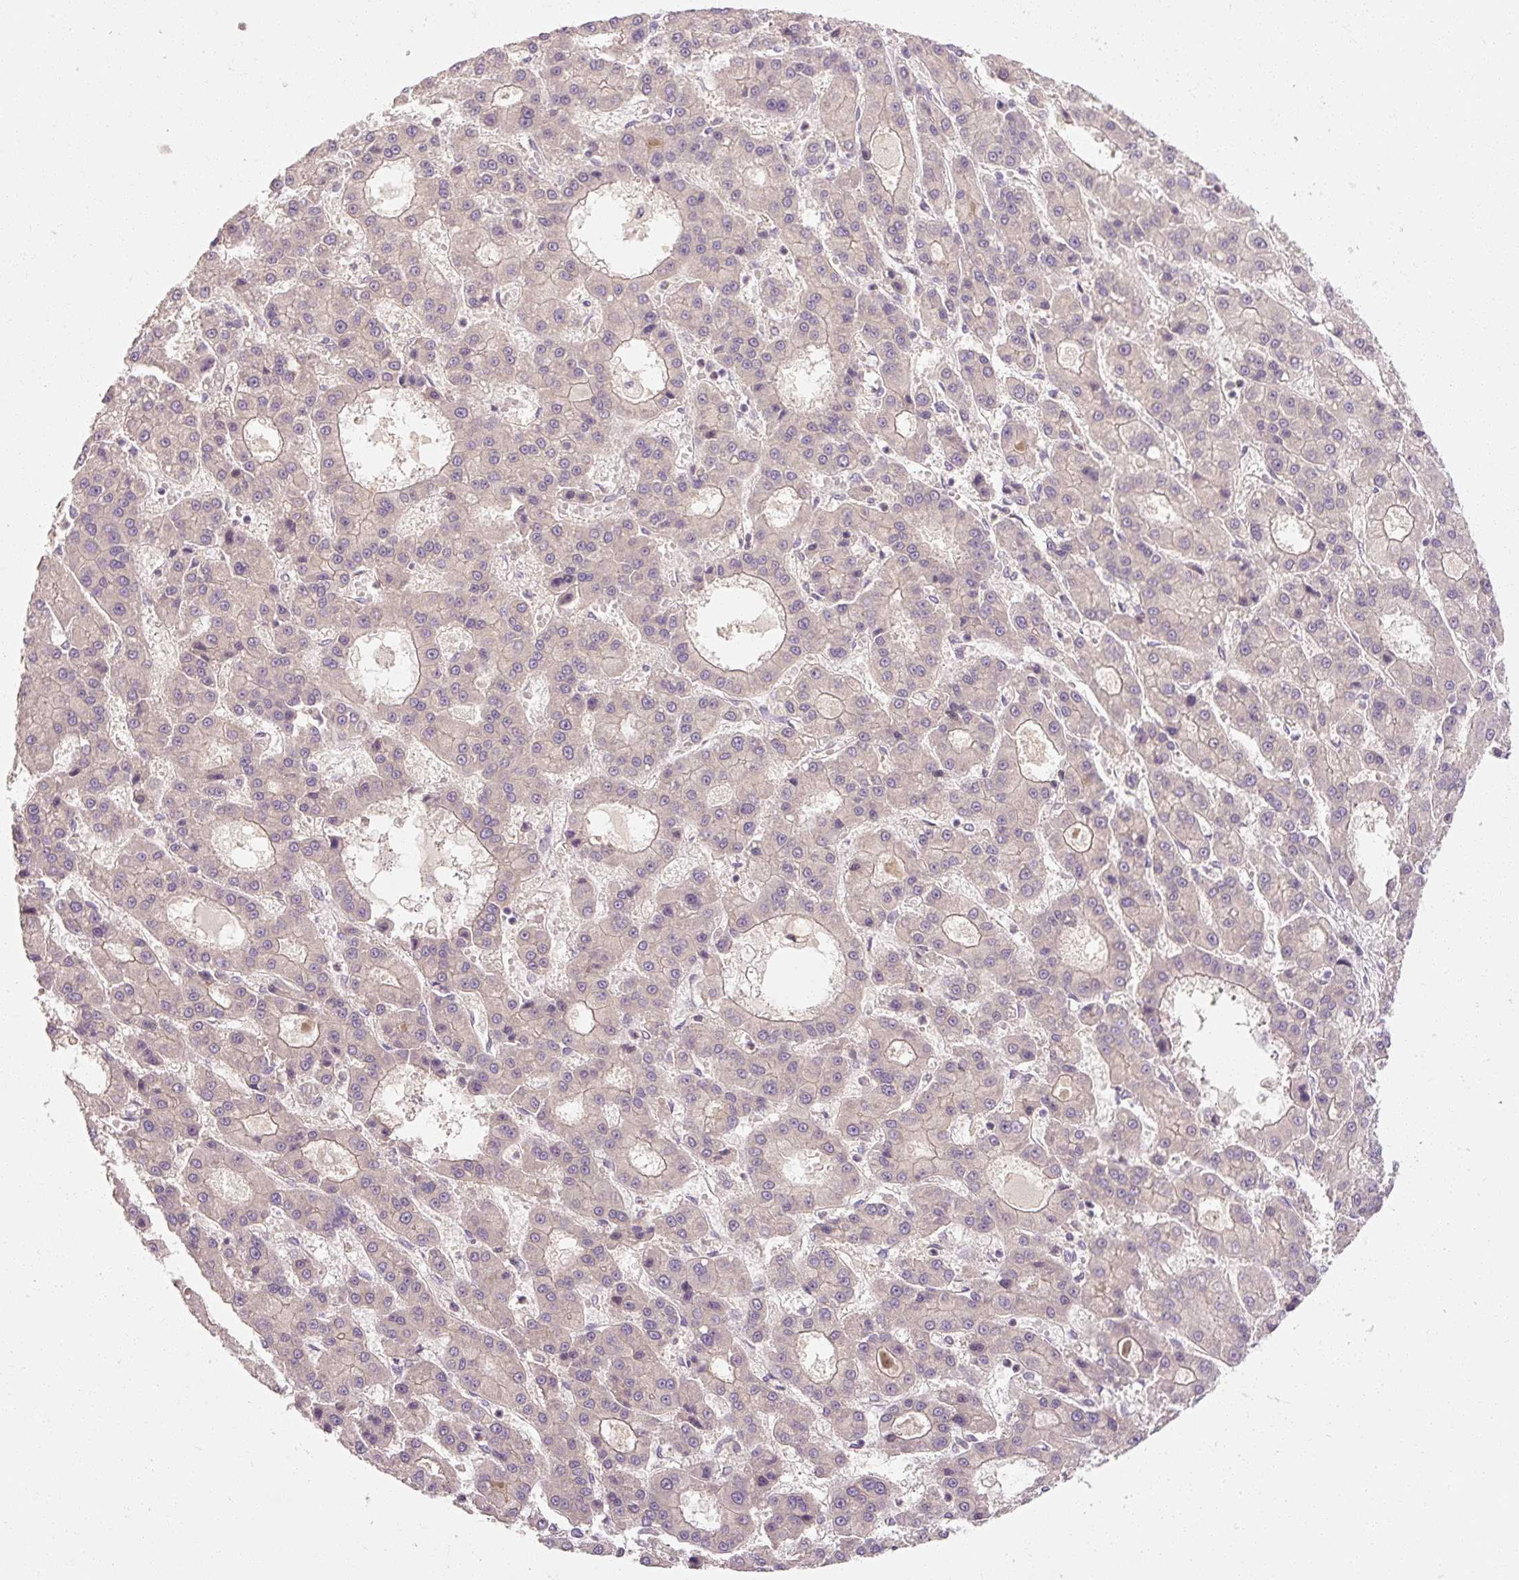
{"staining": {"intensity": "weak", "quantity": "<25%", "location": "cytoplasmic/membranous"}, "tissue": "liver cancer", "cell_type": "Tumor cells", "image_type": "cancer", "snomed": [{"axis": "morphology", "description": "Carcinoma, Hepatocellular, NOS"}, {"axis": "topography", "description": "Liver"}], "caption": "Immunohistochemistry (IHC) of liver hepatocellular carcinoma reveals no positivity in tumor cells. (Brightfield microscopy of DAB immunohistochemistry at high magnification).", "gene": "RB1CC1", "patient": {"sex": "male", "age": 70}}